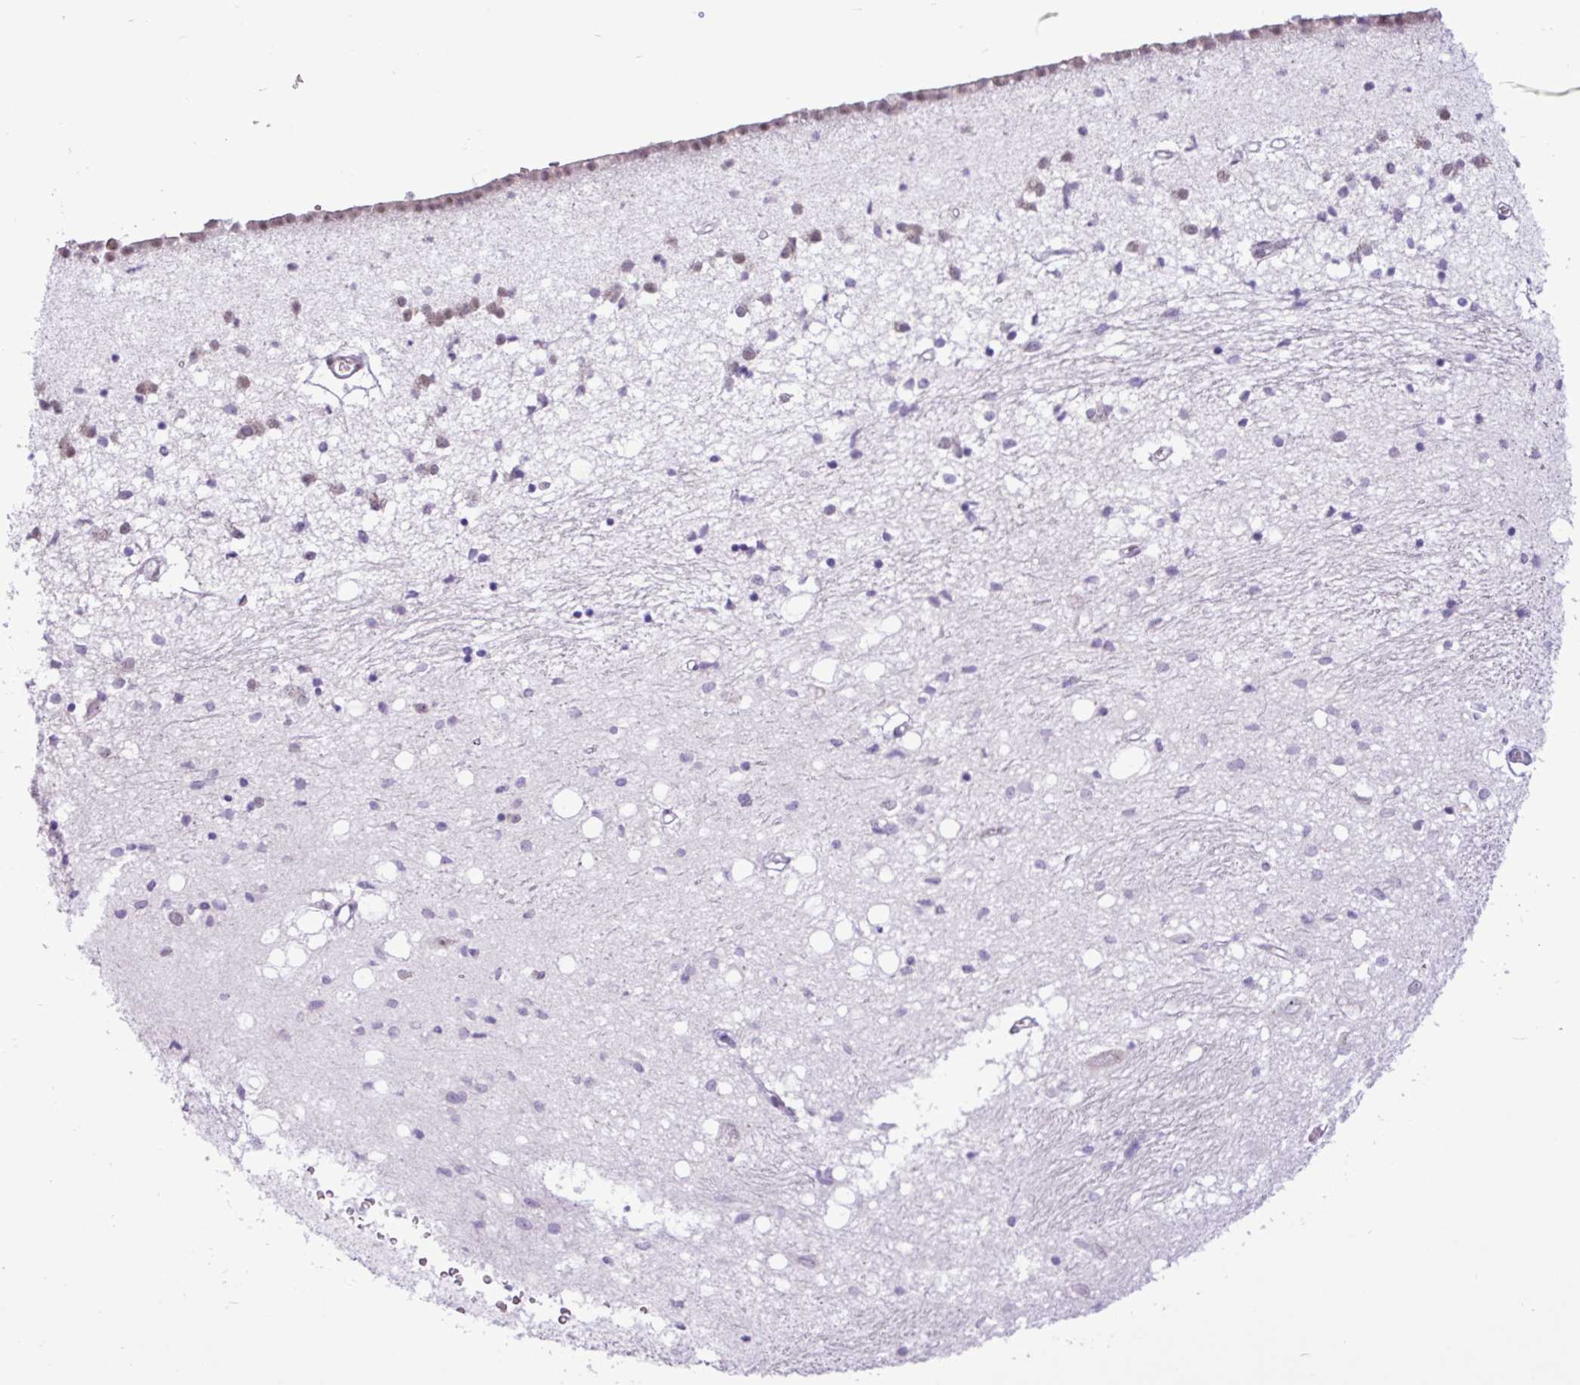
{"staining": {"intensity": "weak", "quantity": "25%-75%", "location": "nuclear"}, "tissue": "caudate", "cell_type": "Glial cells", "image_type": "normal", "snomed": [{"axis": "morphology", "description": "Normal tissue, NOS"}, {"axis": "topography", "description": "Lateral ventricle wall"}], "caption": "An image showing weak nuclear positivity in about 25%-75% of glial cells in unremarkable caudate, as visualized by brown immunohistochemical staining.", "gene": "ELOA2", "patient": {"sex": "male", "age": 70}}